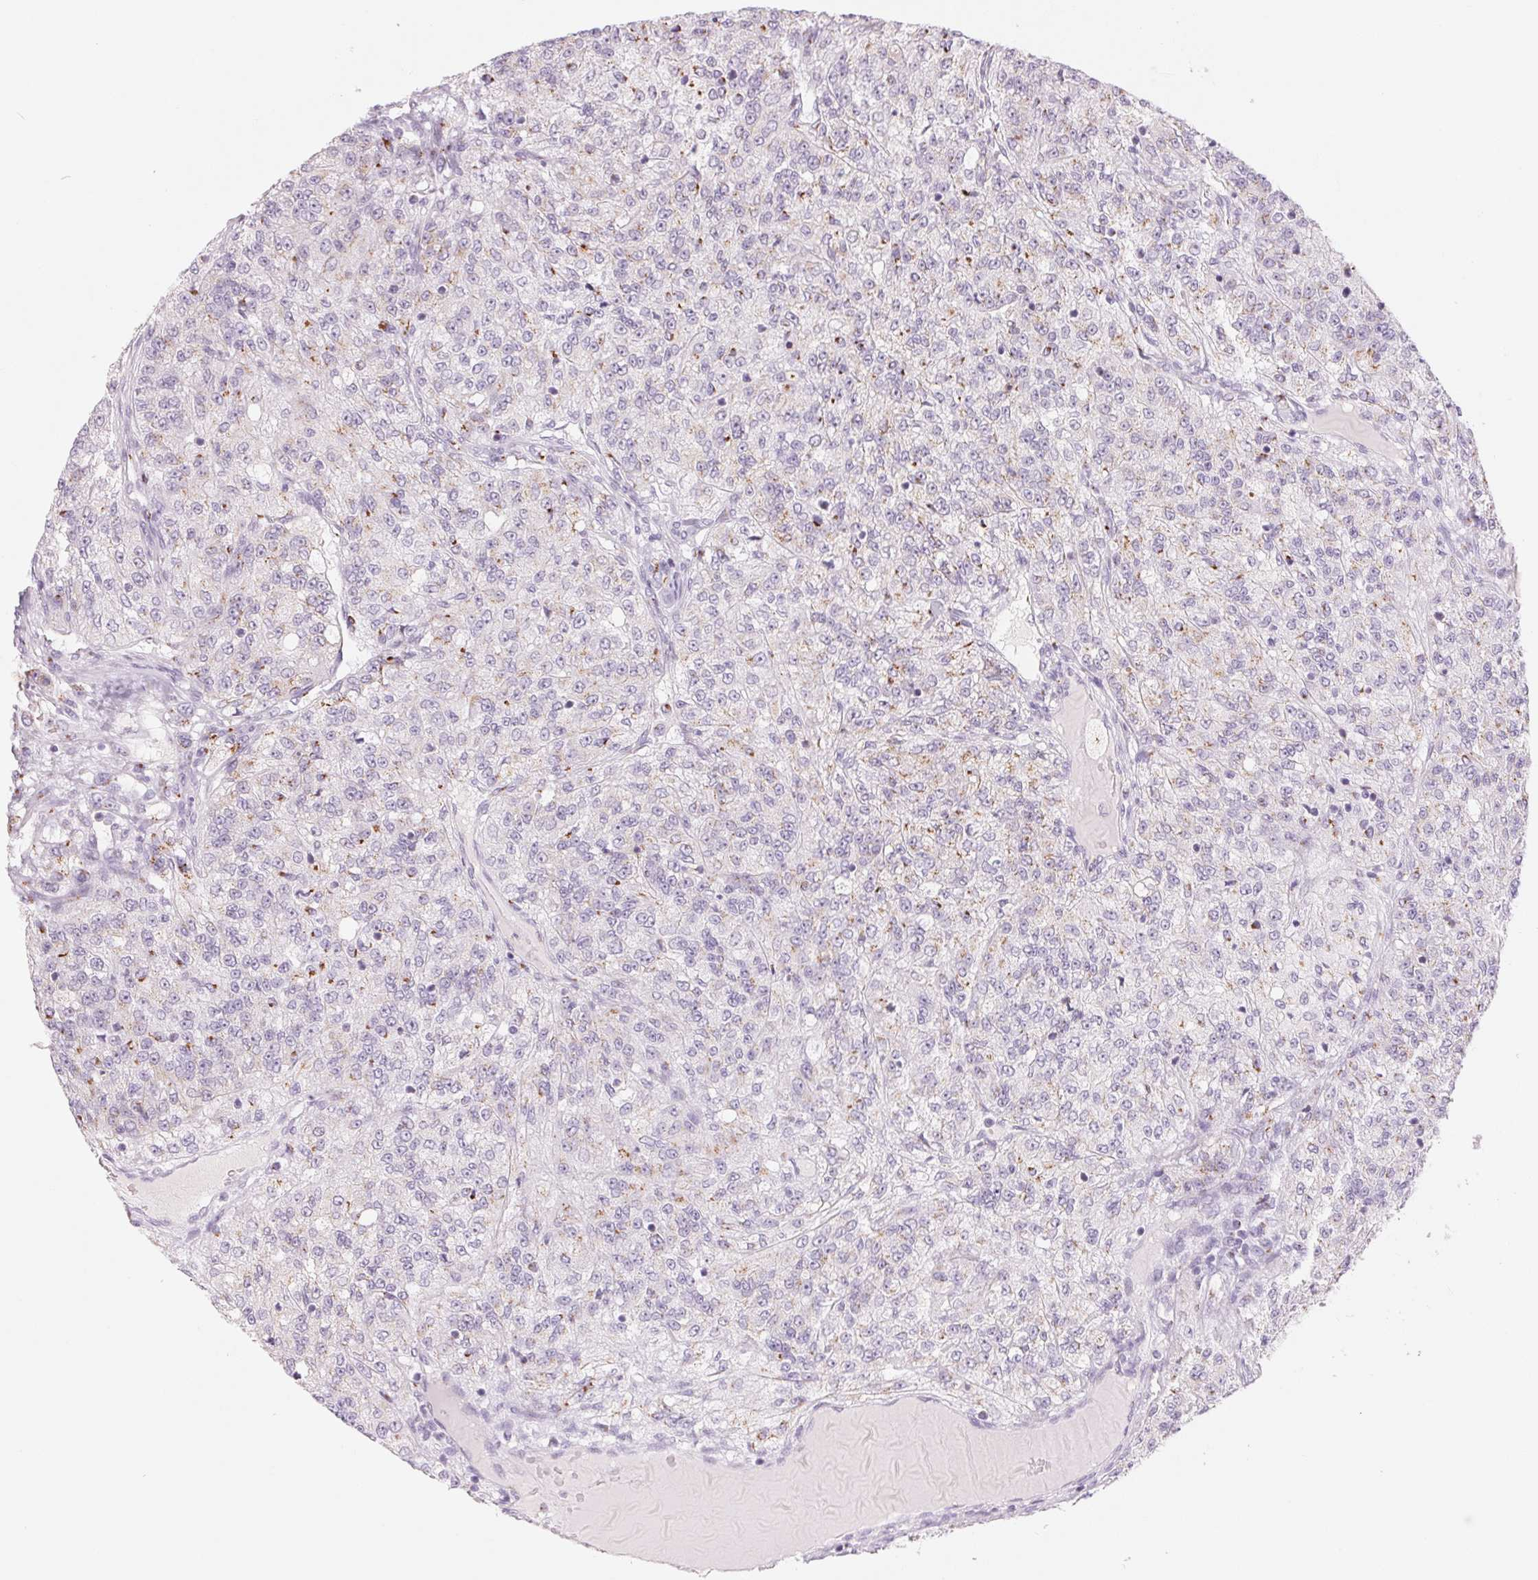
{"staining": {"intensity": "moderate", "quantity": "<25%", "location": "cytoplasmic/membranous"}, "tissue": "renal cancer", "cell_type": "Tumor cells", "image_type": "cancer", "snomed": [{"axis": "morphology", "description": "Adenocarcinoma, NOS"}, {"axis": "topography", "description": "Kidney"}], "caption": "Immunohistochemical staining of adenocarcinoma (renal) displays low levels of moderate cytoplasmic/membranous protein expression in approximately <25% of tumor cells. (IHC, brightfield microscopy, high magnification).", "gene": "GALNT7", "patient": {"sex": "female", "age": 63}}